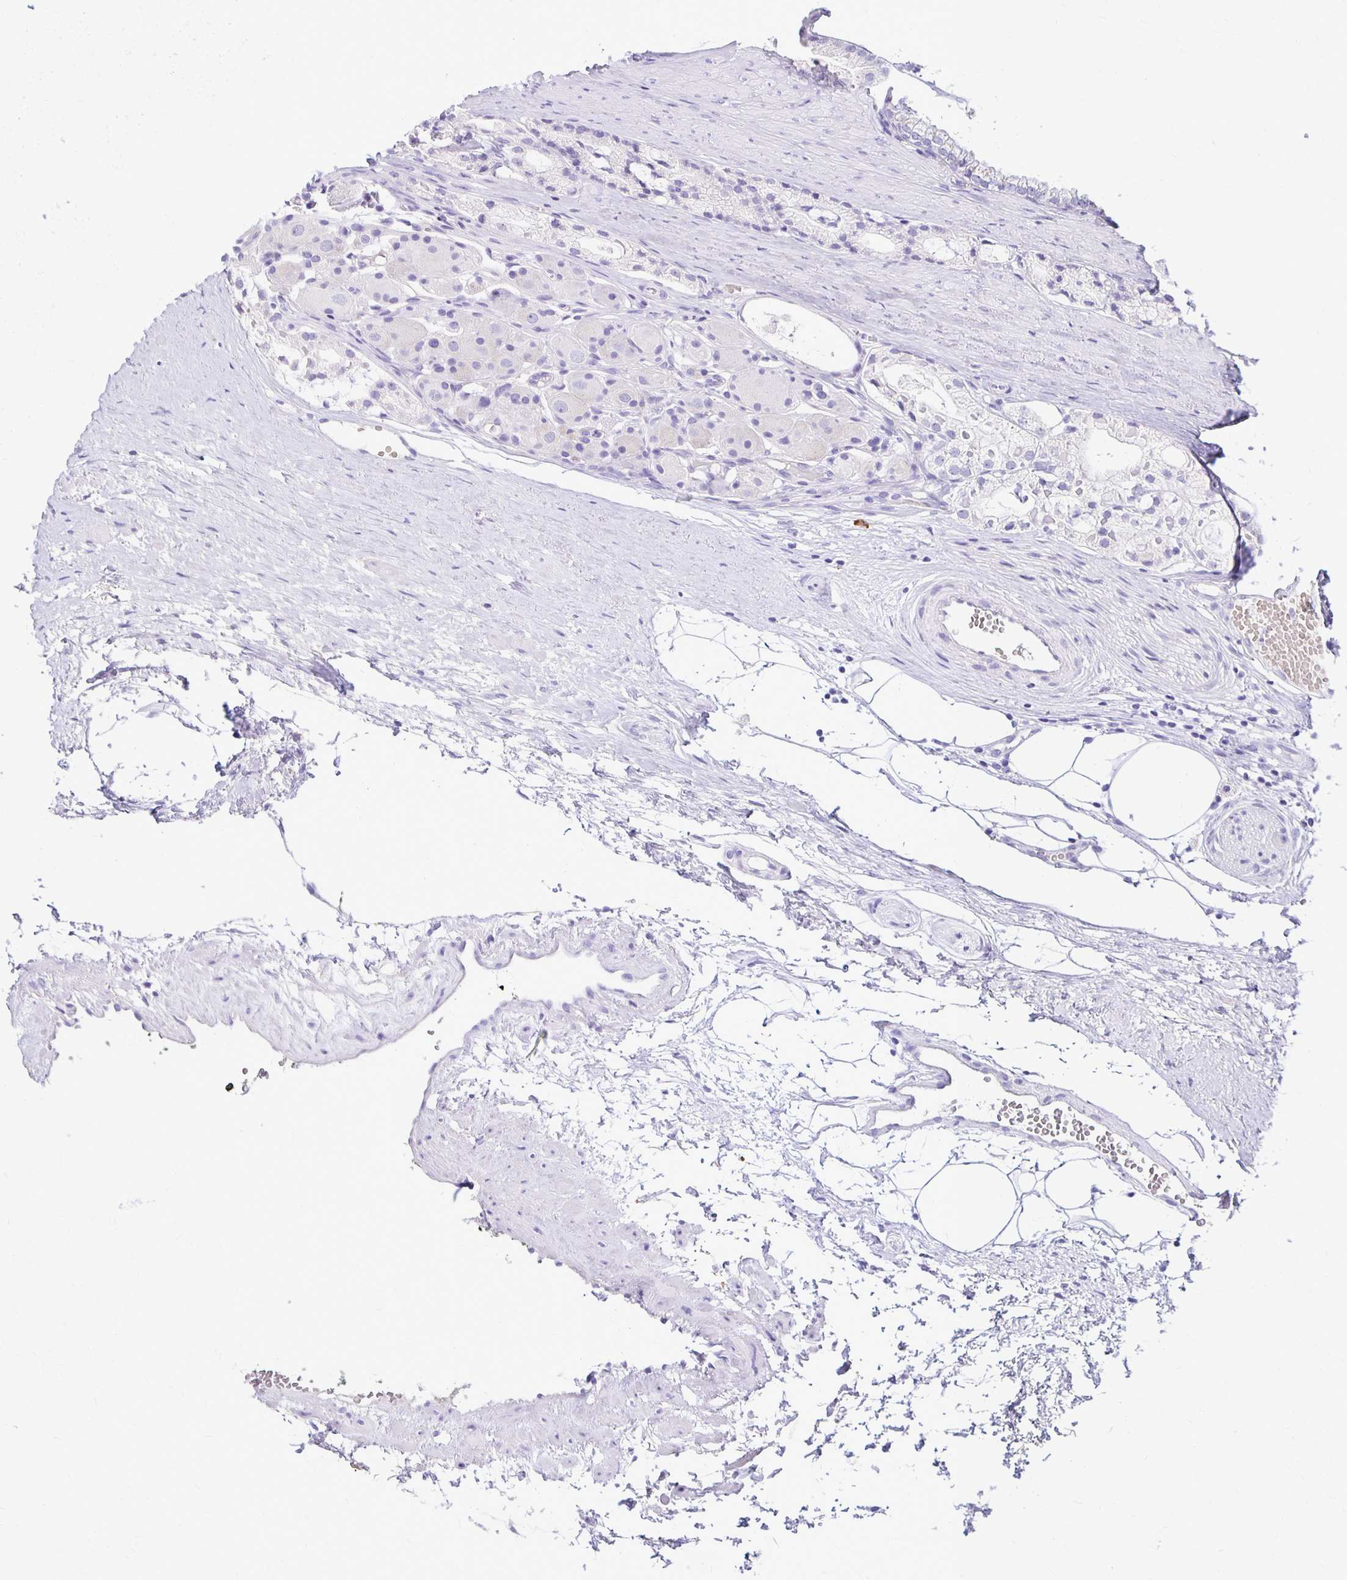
{"staining": {"intensity": "negative", "quantity": "none", "location": "none"}, "tissue": "prostate cancer", "cell_type": "Tumor cells", "image_type": "cancer", "snomed": [{"axis": "morphology", "description": "Adenocarcinoma, High grade"}, {"axis": "topography", "description": "Prostate"}], "caption": "Prostate cancer (high-grade adenocarcinoma) was stained to show a protein in brown. There is no significant positivity in tumor cells. (Brightfield microscopy of DAB IHC at high magnification).", "gene": "FNTB", "patient": {"sex": "male", "age": 71}}